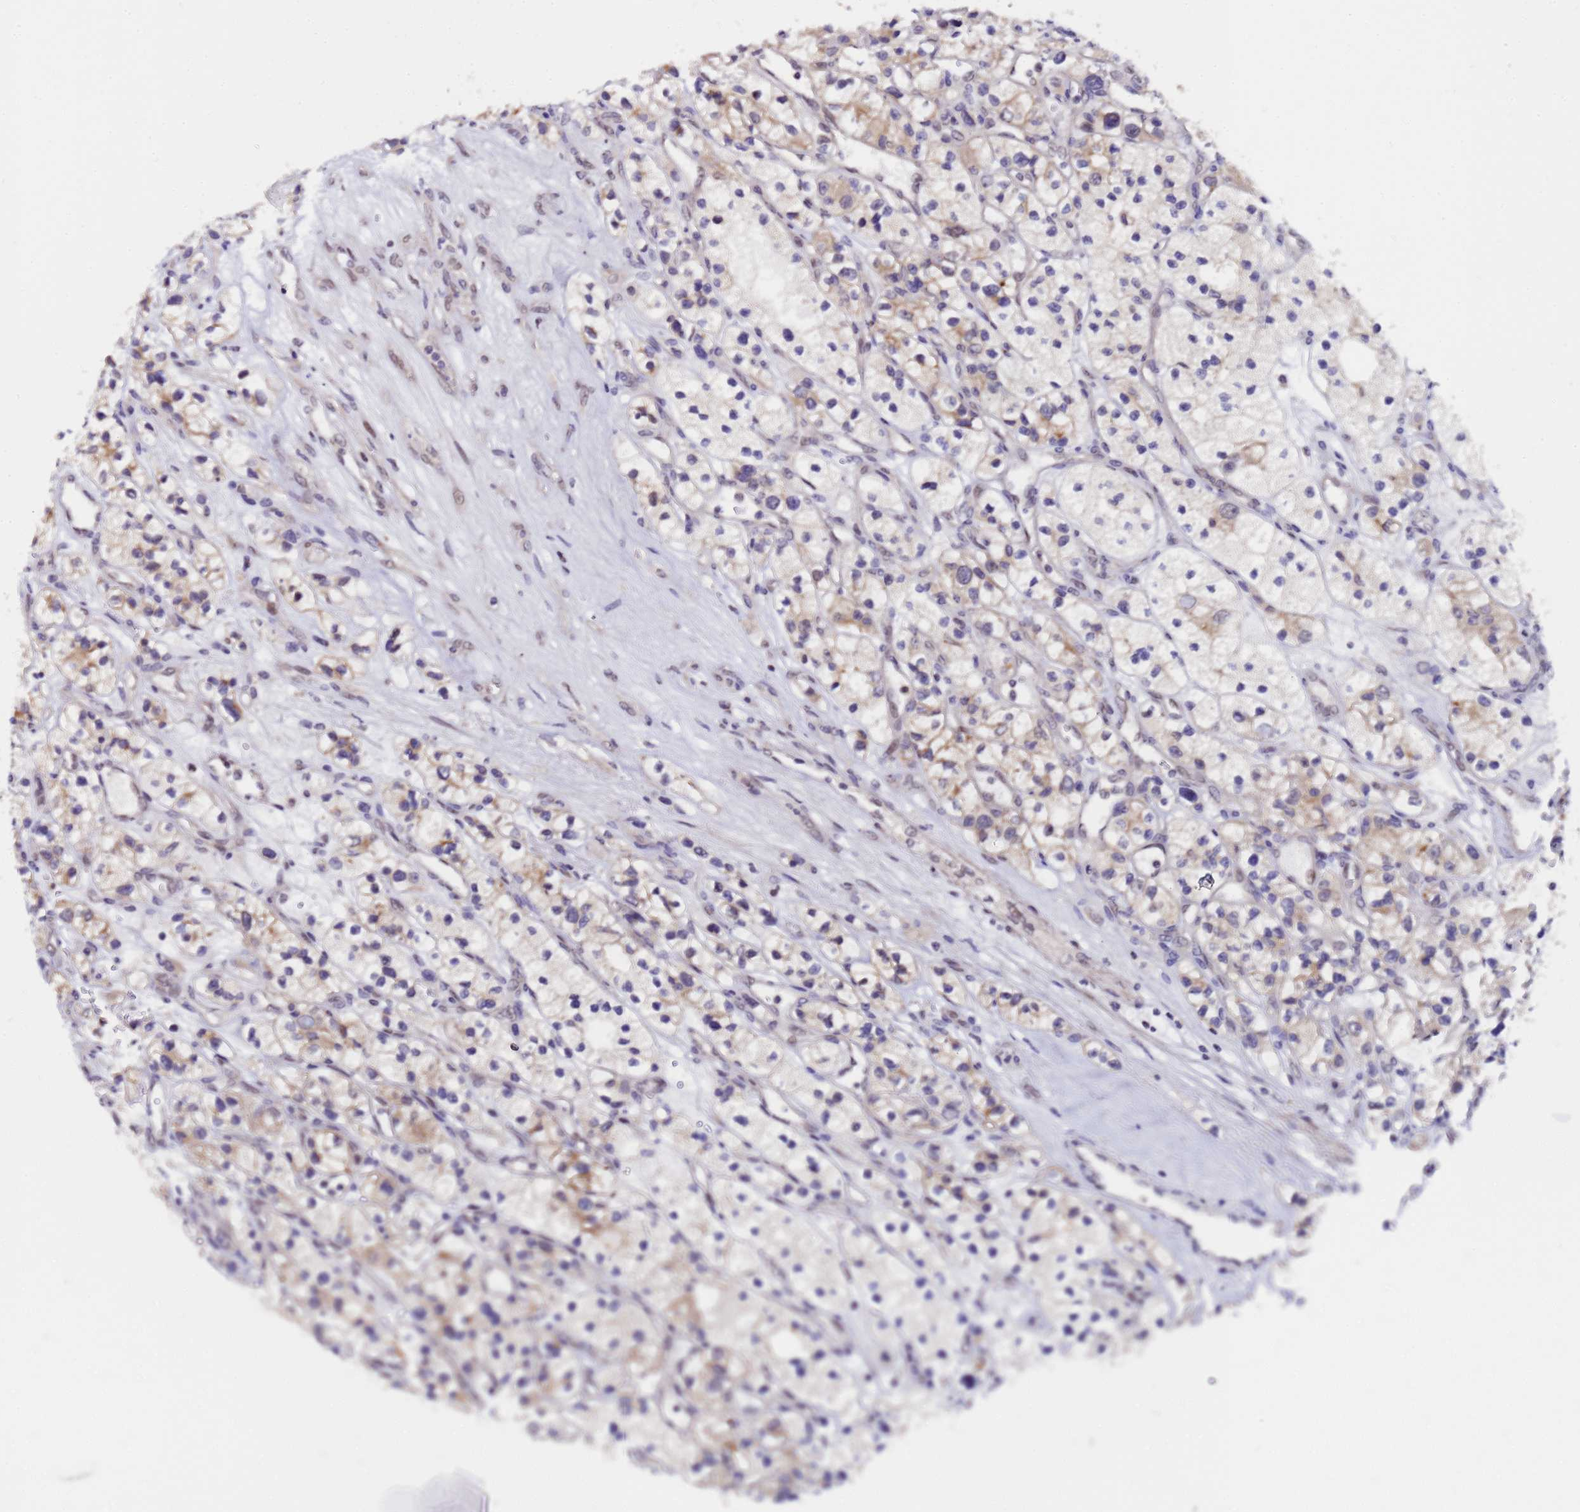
{"staining": {"intensity": "weak", "quantity": "25%-75%", "location": "cytoplasmic/membranous"}, "tissue": "renal cancer", "cell_type": "Tumor cells", "image_type": "cancer", "snomed": [{"axis": "morphology", "description": "Adenocarcinoma, NOS"}, {"axis": "topography", "description": "Kidney"}], "caption": "There is low levels of weak cytoplasmic/membranous expression in tumor cells of renal adenocarcinoma, as demonstrated by immunohistochemical staining (brown color).", "gene": "ANAPC13", "patient": {"sex": "female", "age": 57}}